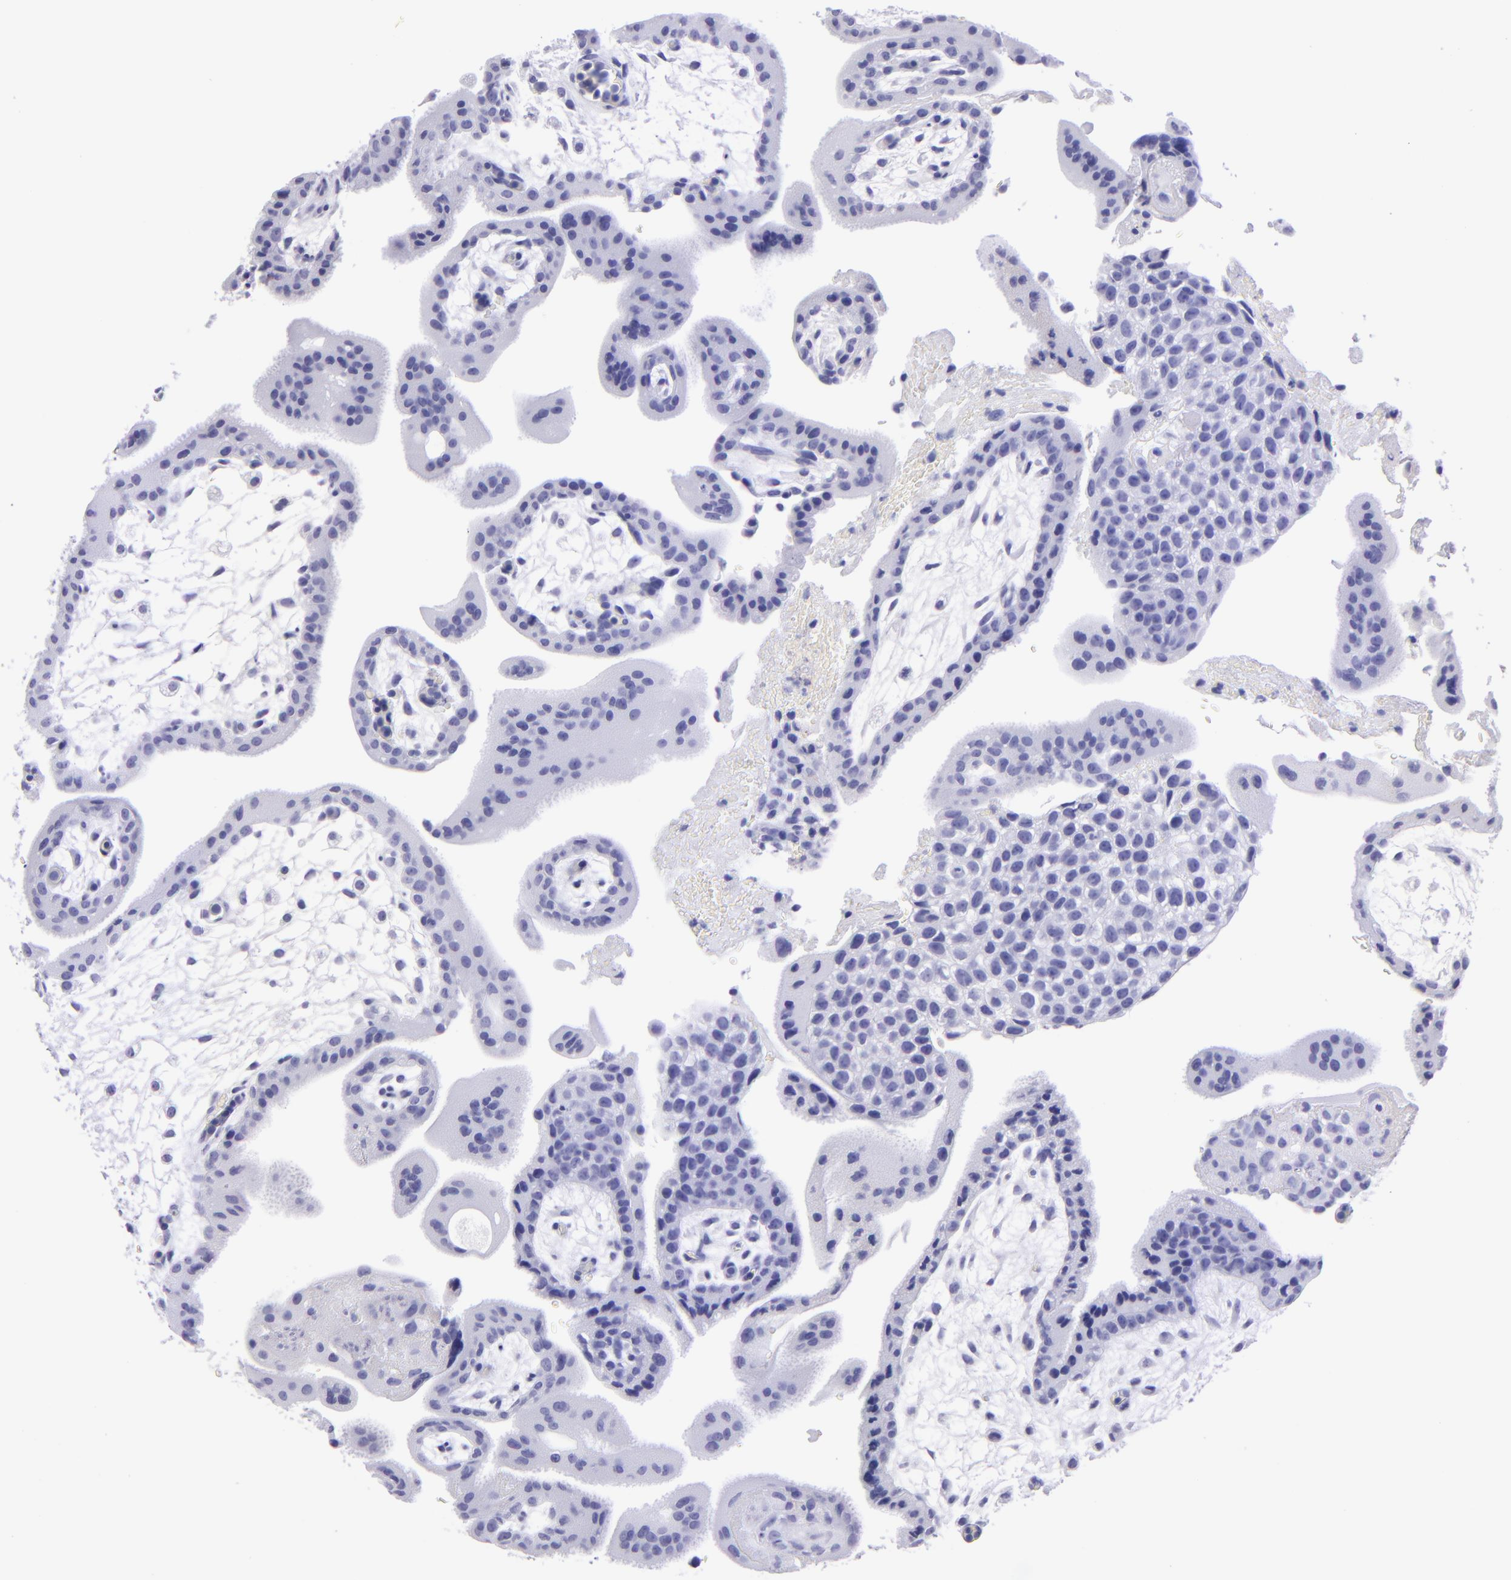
{"staining": {"intensity": "negative", "quantity": "none", "location": "none"}, "tissue": "placenta", "cell_type": "Decidual cells", "image_type": "normal", "snomed": [{"axis": "morphology", "description": "Normal tissue, NOS"}, {"axis": "topography", "description": "Placenta"}], "caption": "High power microscopy image of an immunohistochemistry micrograph of normal placenta, revealing no significant positivity in decidual cells. (Brightfield microscopy of DAB (3,3'-diaminobenzidine) IHC at high magnification).", "gene": "TYRP1", "patient": {"sex": "female", "age": 35}}